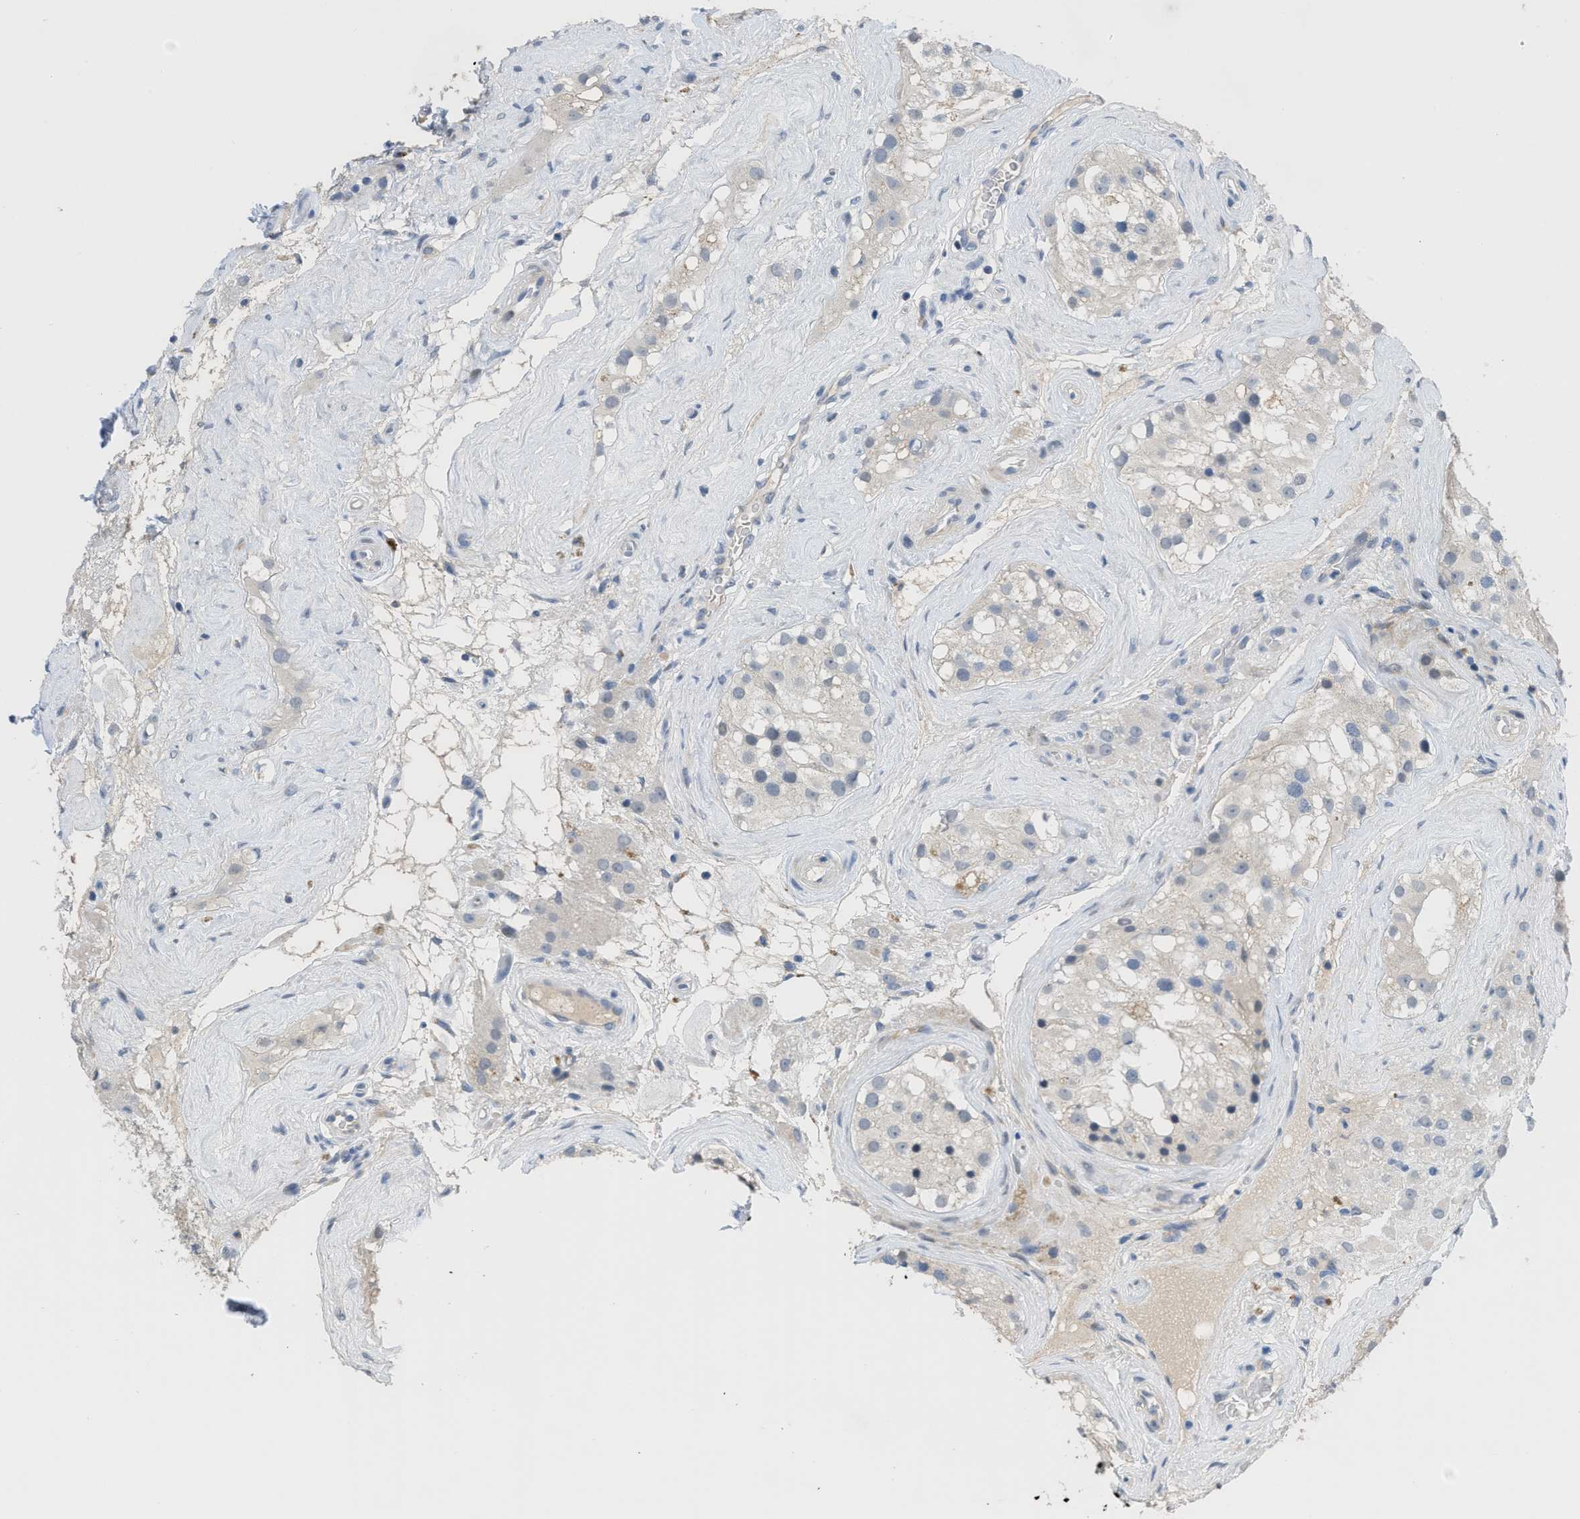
{"staining": {"intensity": "negative", "quantity": "none", "location": "none"}, "tissue": "testis", "cell_type": "Cells in seminiferous ducts", "image_type": "normal", "snomed": [{"axis": "morphology", "description": "Normal tissue, NOS"}, {"axis": "morphology", "description": "Seminoma, NOS"}, {"axis": "topography", "description": "Testis"}], "caption": "Protein analysis of normal testis demonstrates no significant staining in cells in seminiferous ducts.", "gene": "OR9K2", "patient": {"sex": "male", "age": 71}}